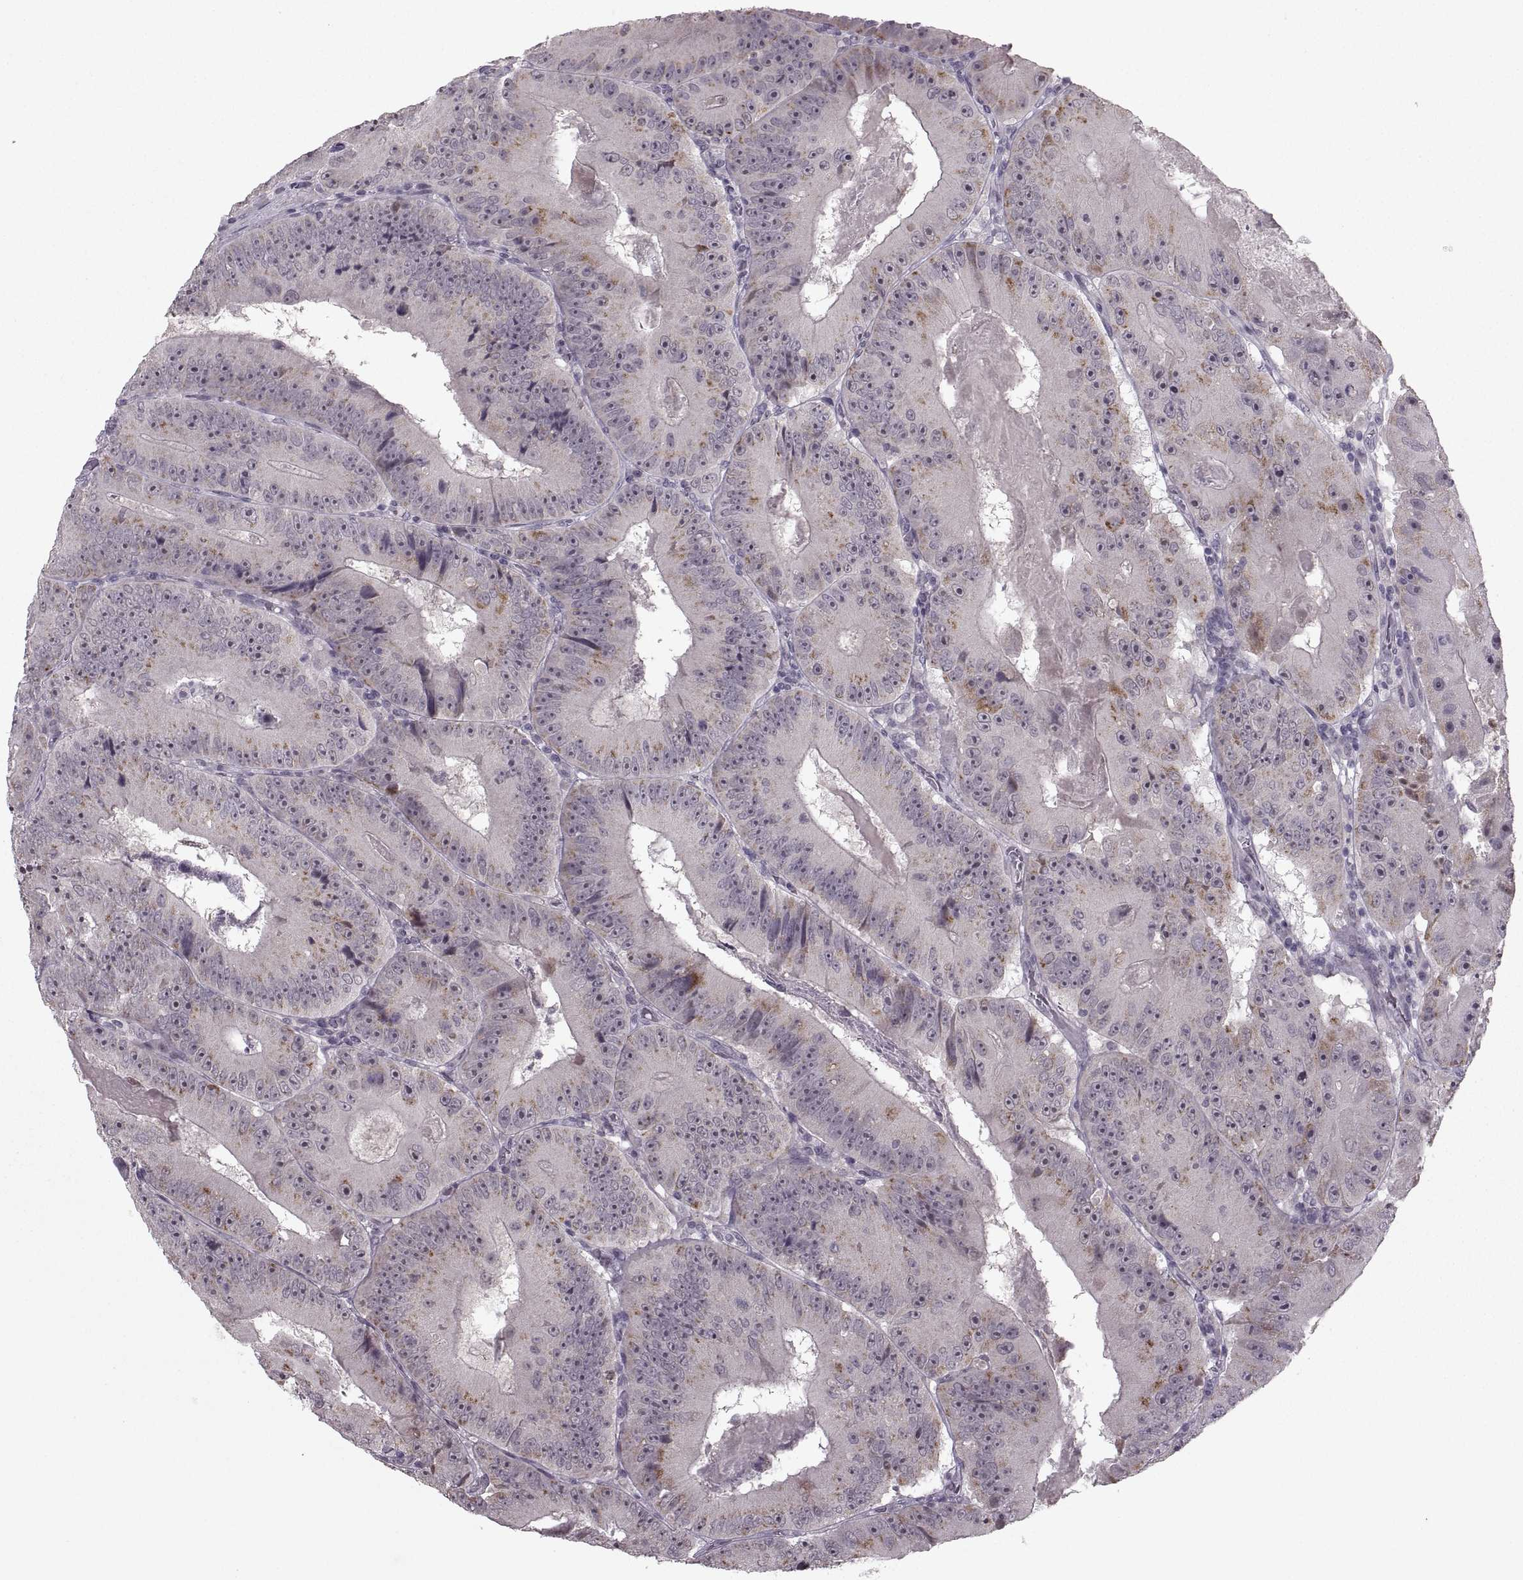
{"staining": {"intensity": "moderate", "quantity": "<25%", "location": "cytoplasmic/membranous"}, "tissue": "colorectal cancer", "cell_type": "Tumor cells", "image_type": "cancer", "snomed": [{"axis": "morphology", "description": "Adenocarcinoma, NOS"}, {"axis": "topography", "description": "Colon"}], "caption": "Immunohistochemistry (IHC) (DAB) staining of human adenocarcinoma (colorectal) reveals moderate cytoplasmic/membranous protein positivity in about <25% of tumor cells.", "gene": "MGAT4D", "patient": {"sex": "female", "age": 86}}